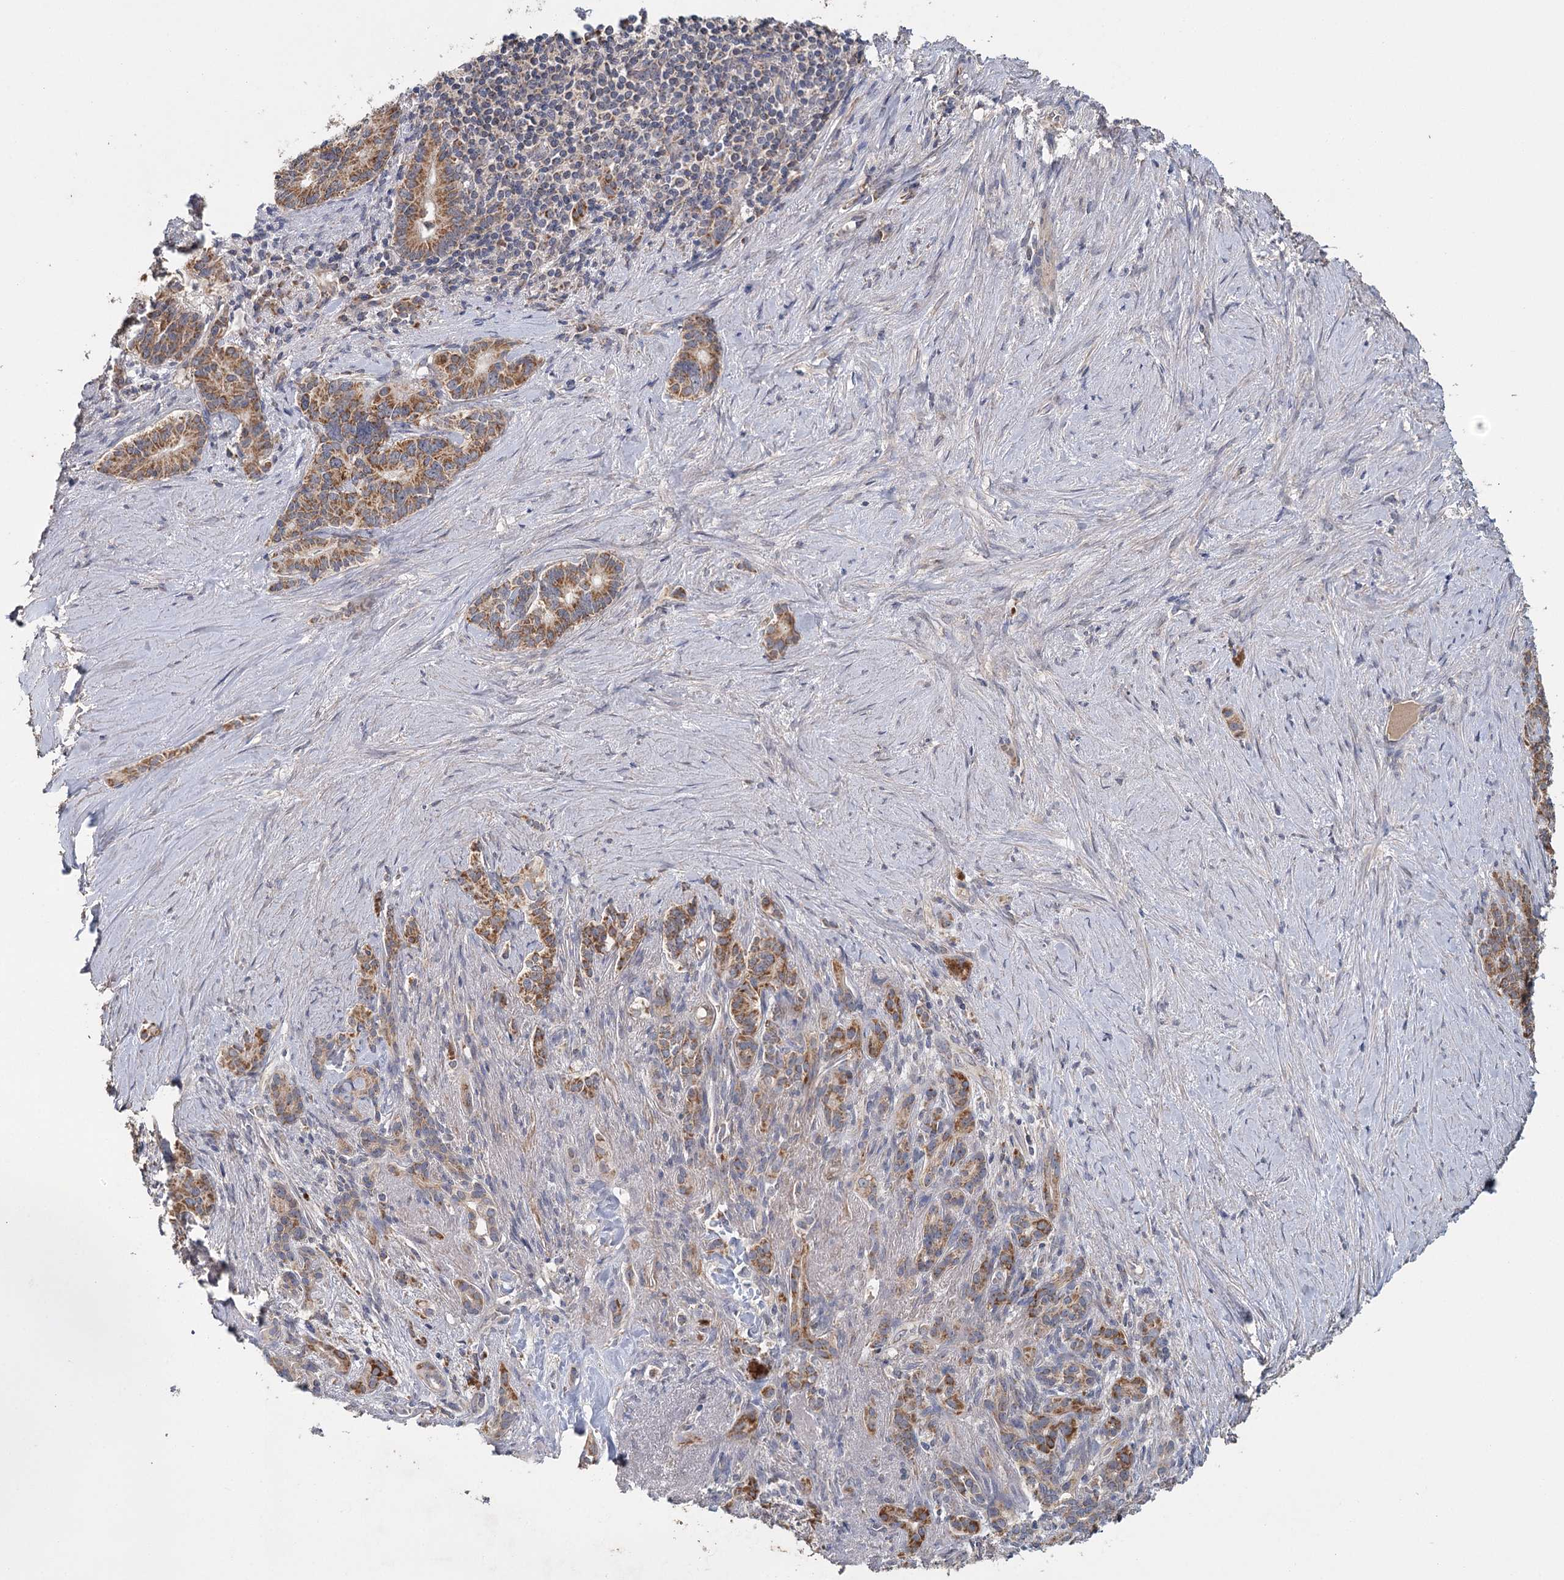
{"staining": {"intensity": "moderate", "quantity": ">75%", "location": "cytoplasmic/membranous"}, "tissue": "pancreatic cancer", "cell_type": "Tumor cells", "image_type": "cancer", "snomed": [{"axis": "morphology", "description": "Adenocarcinoma, NOS"}, {"axis": "topography", "description": "Pancreas"}], "caption": "Human adenocarcinoma (pancreatic) stained with a protein marker shows moderate staining in tumor cells.", "gene": "MRPL44", "patient": {"sex": "female", "age": 74}}